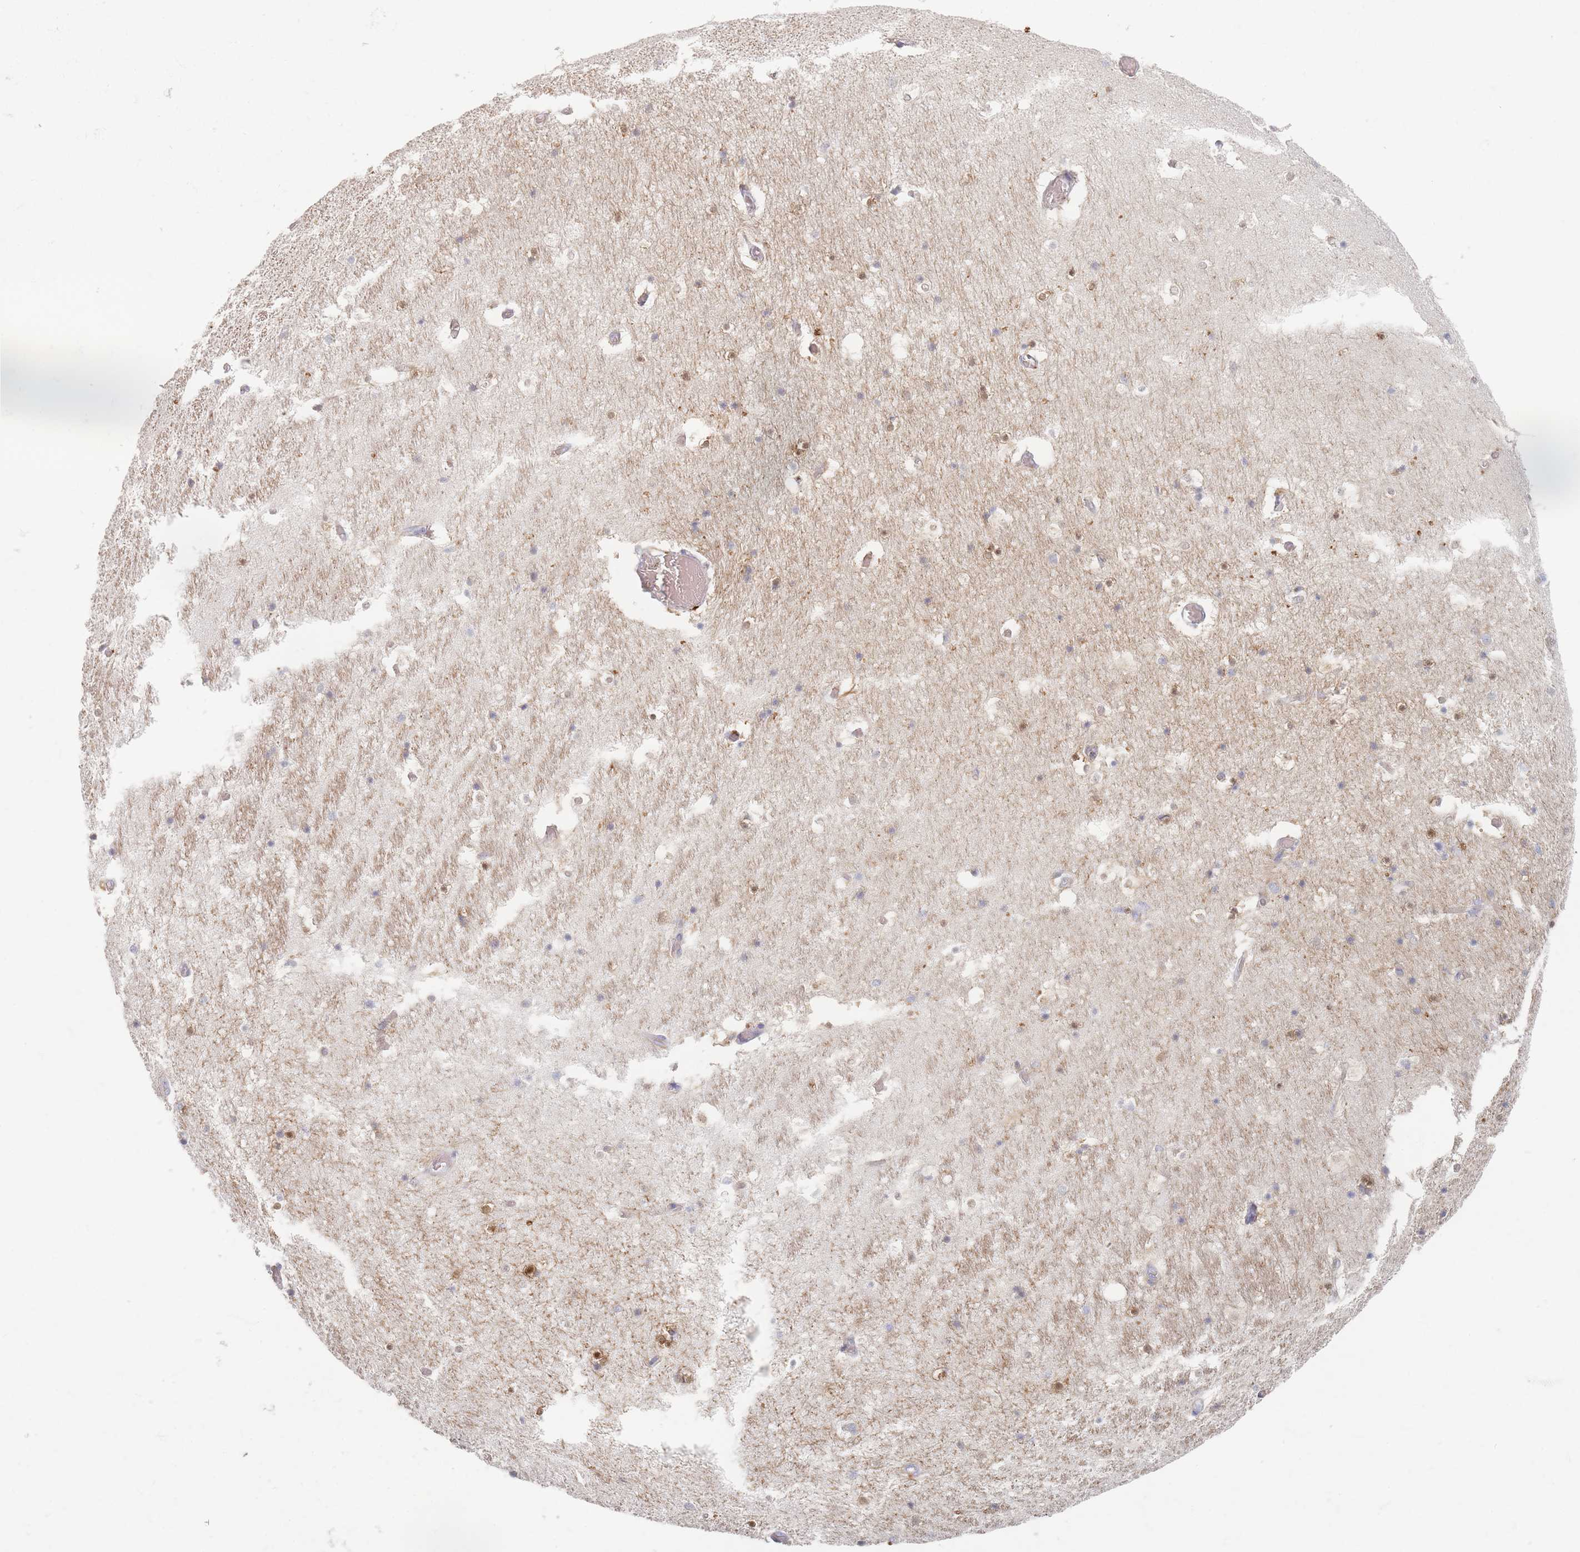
{"staining": {"intensity": "moderate", "quantity": "<25%", "location": "cytoplasmic/membranous"}, "tissue": "hippocampus", "cell_type": "Glial cells", "image_type": "normal", "snomed": [{"axis": "morphology", "description": "Normal tissue, NOS"}, {"axis": "topography", "description": "Hippocampus"}], "caption": "DAB immunohistochemical staining of unremarkable human hippocampus displays moderate cytoplasmic/membranous protein expression in approximately <25% of glial cells. (IHC, brightfield microscopy, high magnification).", "gene": "ENSG00000251357", "patient": {"sex": "female", "age": 52}}